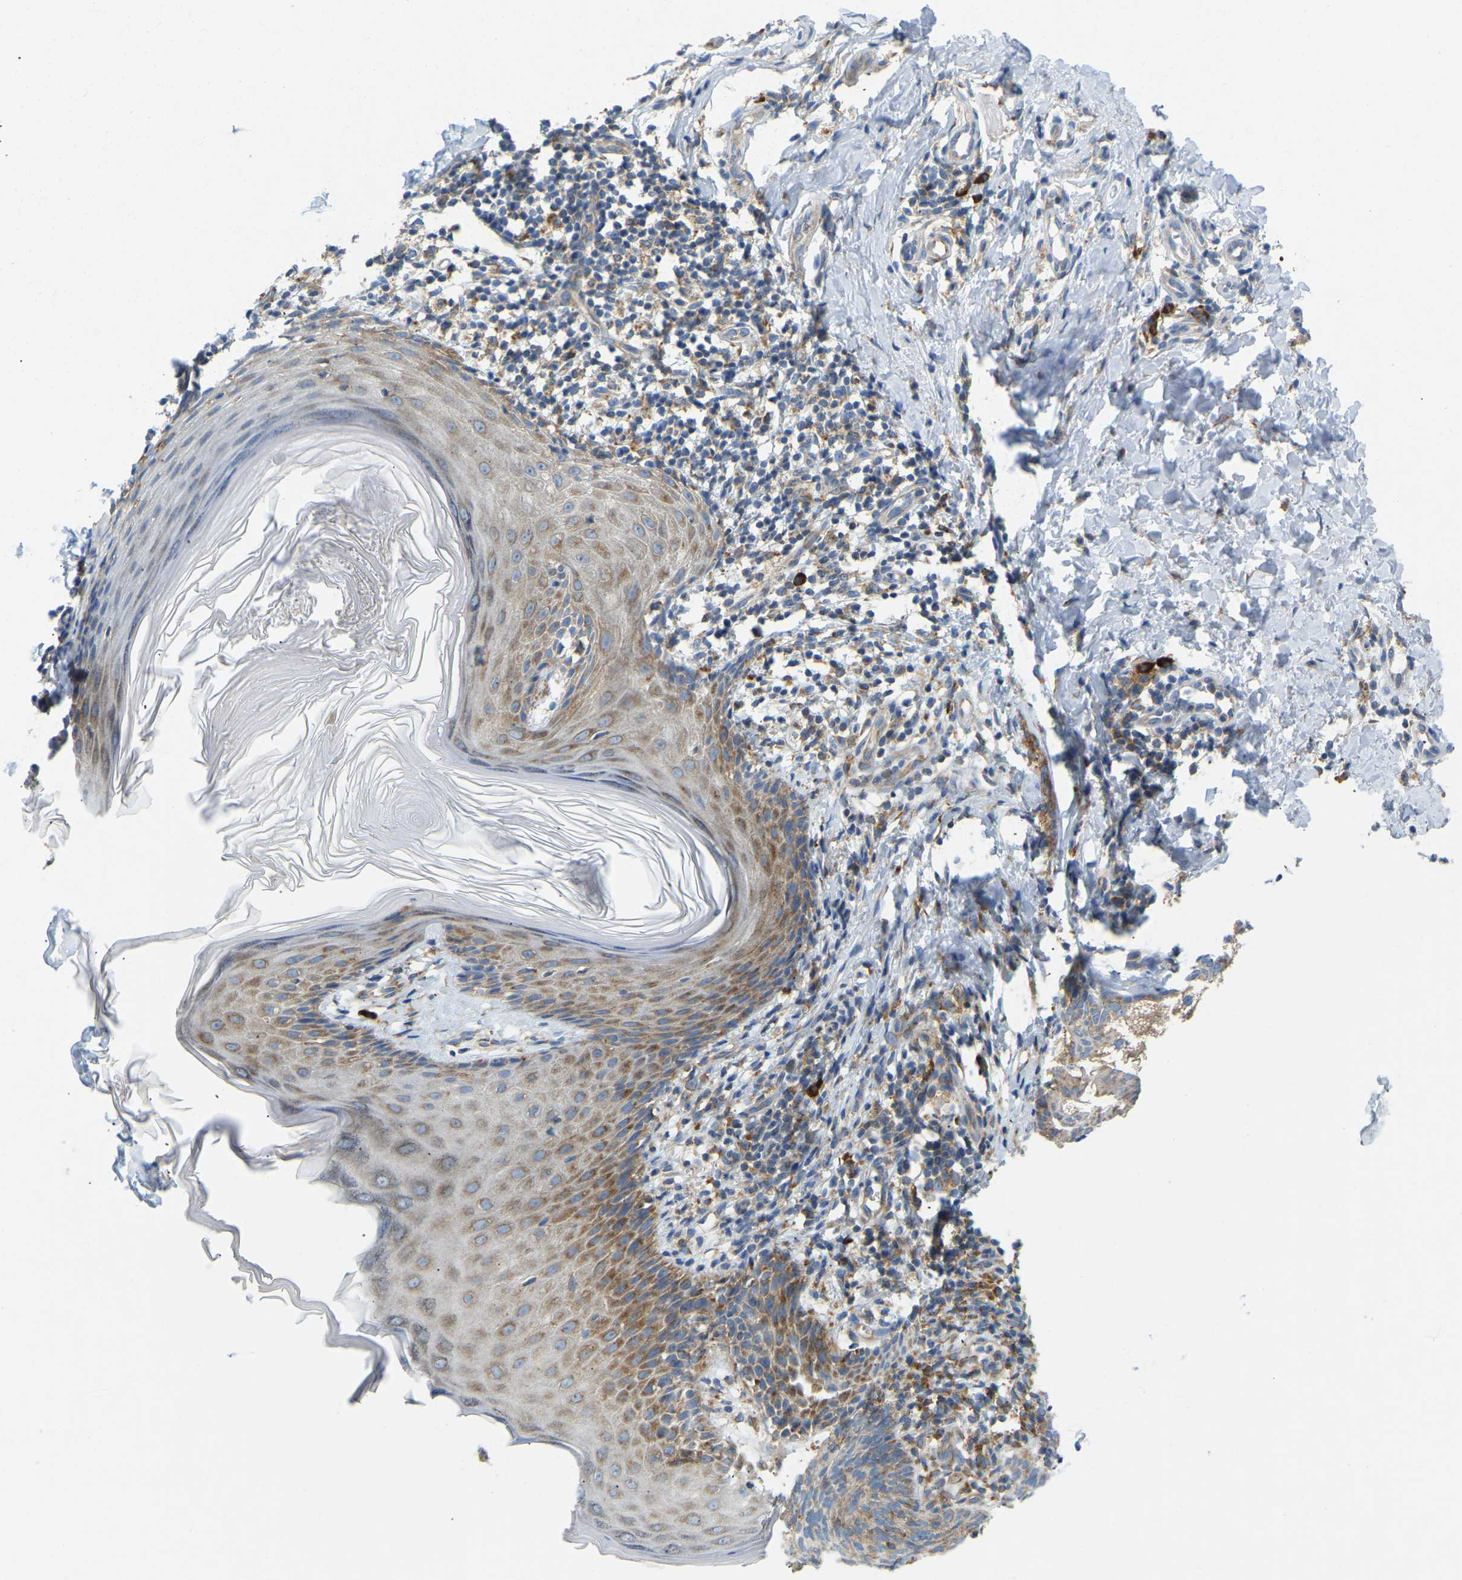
{"staining": {"intensity": "moderate", "quantity": "25%-75%", "location": "cytoplasmic/membranous"}, "tissue": "skin cancer", "cell_type": "Tumor cells", "image_type": "cancer", "snomed": [{"axis": "morphology", "description": "Basal cell carcinoma"}, {"axis": "topography", "description": "Skin"}], "caption": "Protein expression analysis of skin cancer (basal cell carcinoma) displays moderate cytoplasmic/membranous staining in about 25%-75% of tumor cells. The staining is performed using DAB (3,3'-diaminobenzidine) brown chromogen to label protein expression. The nuclei are counter-stained blue using hematoxylin.", "gene": "SND1", "patient": {"sex": "male", "age": 60}}